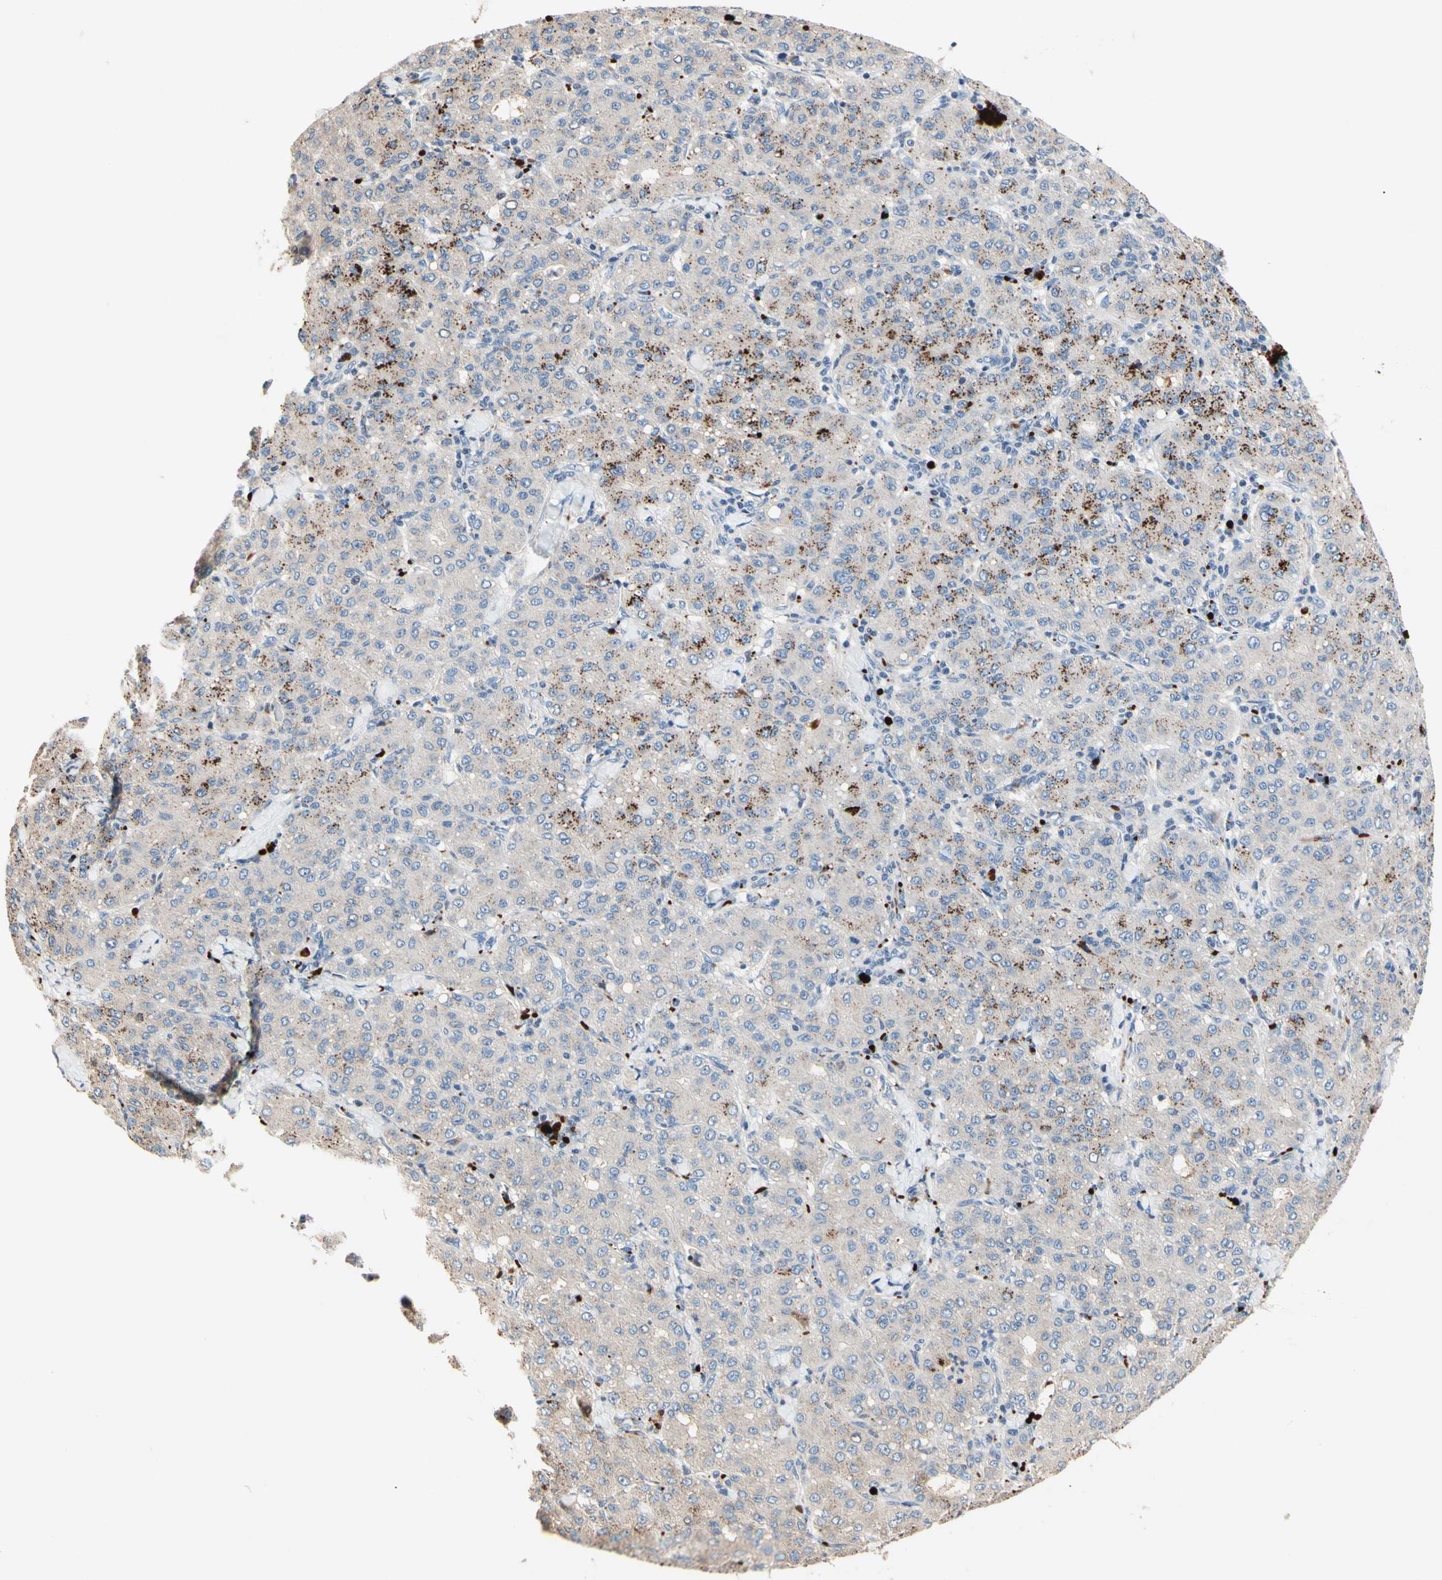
{"staining": {"intensity": "moderate", "quantity": "<25%", "location": "cytoplasmic/membranous"}, "tissue": "liver cancer", "cell_type": "Tumor cells", "image_type": "cancer", "snomed": [{"axis": "morphology", "description": "Carcinoma, Hepatocellular, NOS"}, {"axis": "topography", "description": "Liver"}], "caption": "Human liver hepatocellular carcinoma stained with a brown dye shows moderate cytoplasmic/membranous positive positivity in about <25% of tumor cells.", "gene": "CDON", "patient": {"sex": "male", "age": 65}}